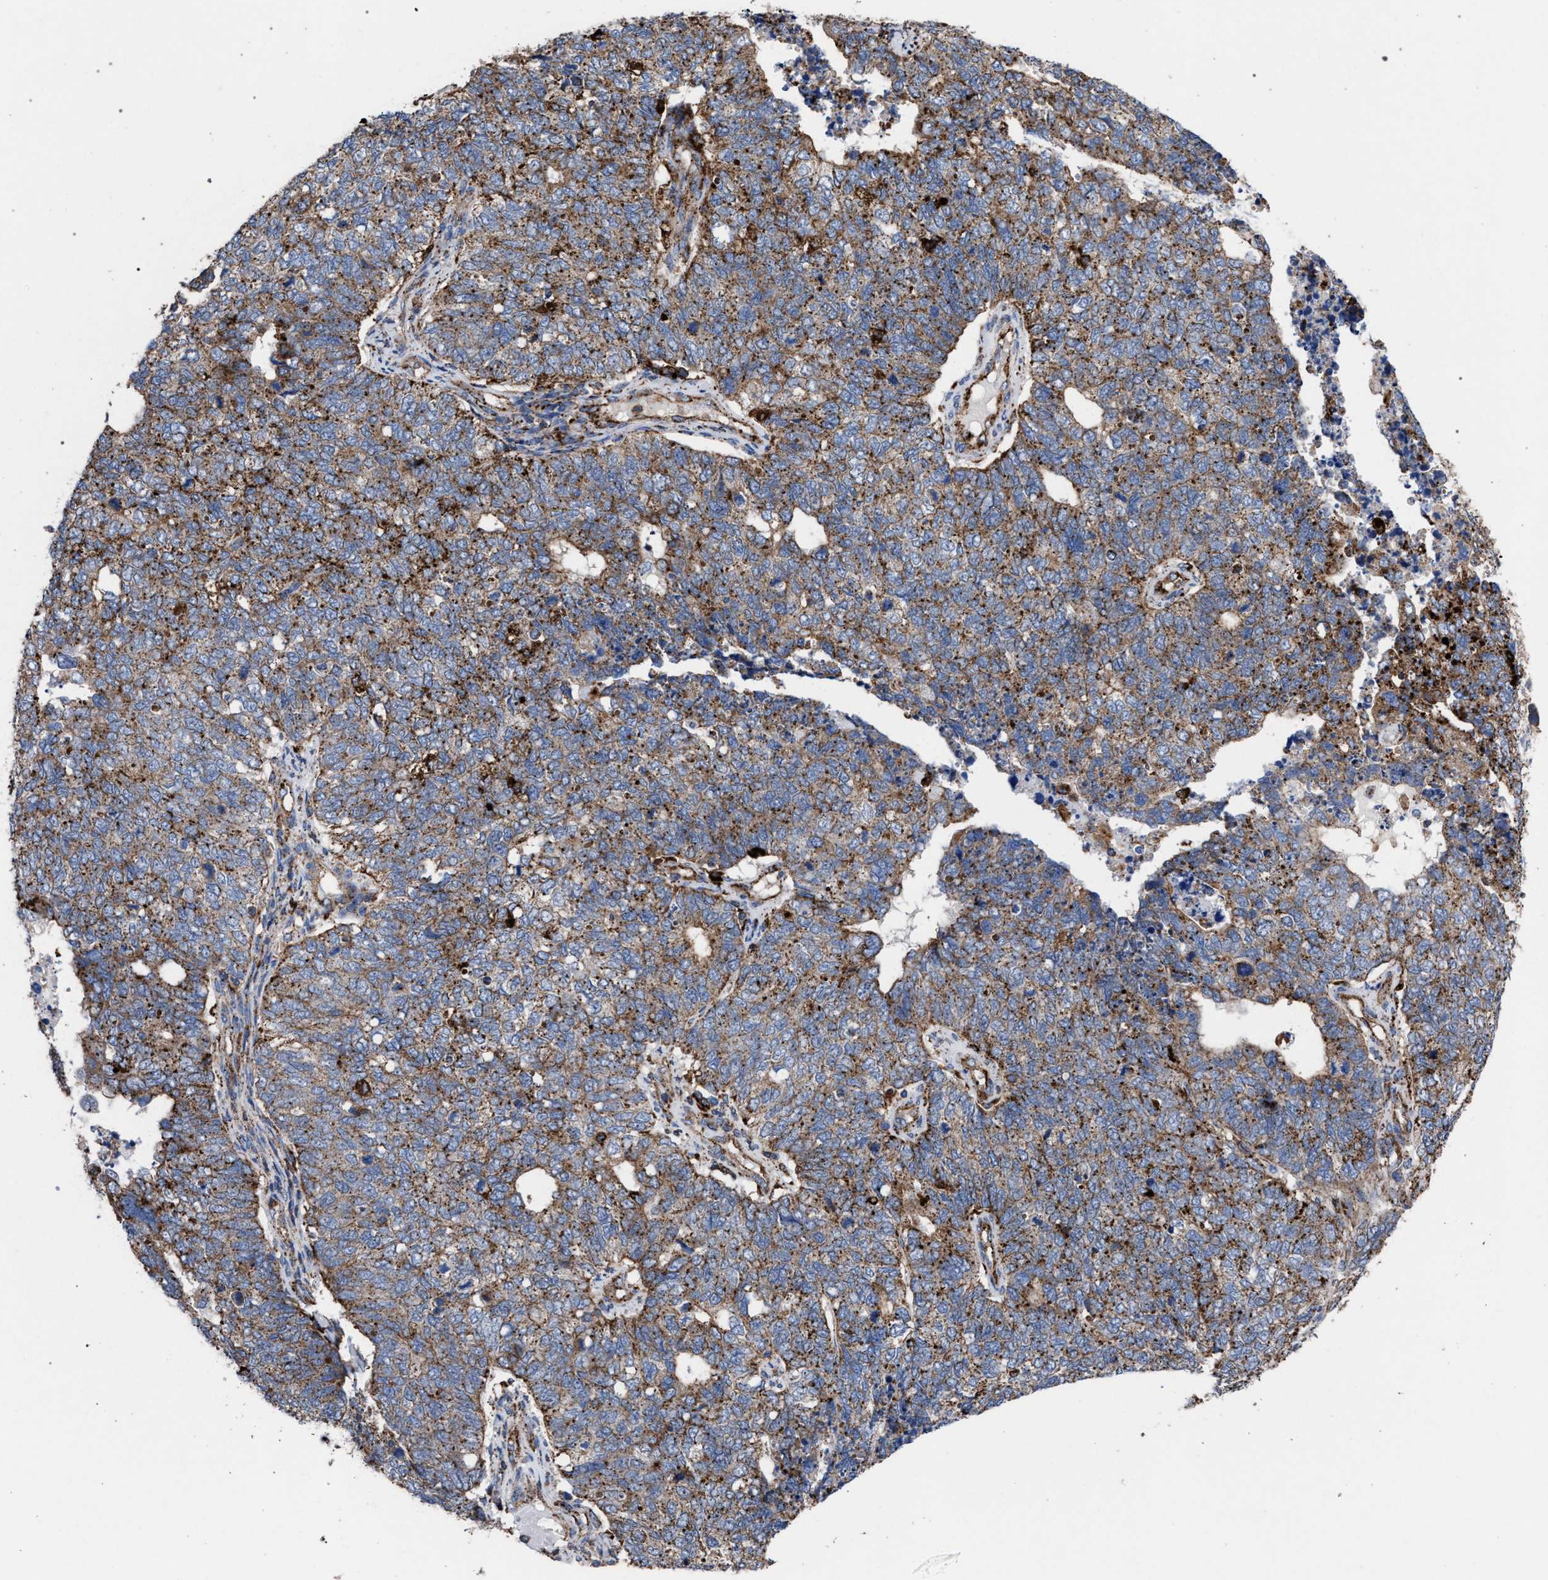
{"staining": {"intensity": "moderate", "quantity": ">75%", "location": "cytoplasmic/membranous"}, "tissue": "cervical cancer", "cell_type": "Tumor cells", "image_type": "cancer", "snomed": [{"axis": "morphology", "description": "Squamous cell carcinoma, NOS"}, {"axis": "topography", "description": "Cervix"}], "caption": "An immunohistochemistry image of tumor tissue is shown. Protein staining in brown shows moderate cytoplasmic/membranous positivity in cervical squamous cell carcinoma within tumor cells. The staining was performed using DAB, with brown indicating positive protein expression. Nuclei are stained blue with hematoxylin.", "gene": "PPT1", "patient": {"sex": "female", "age": 63}}